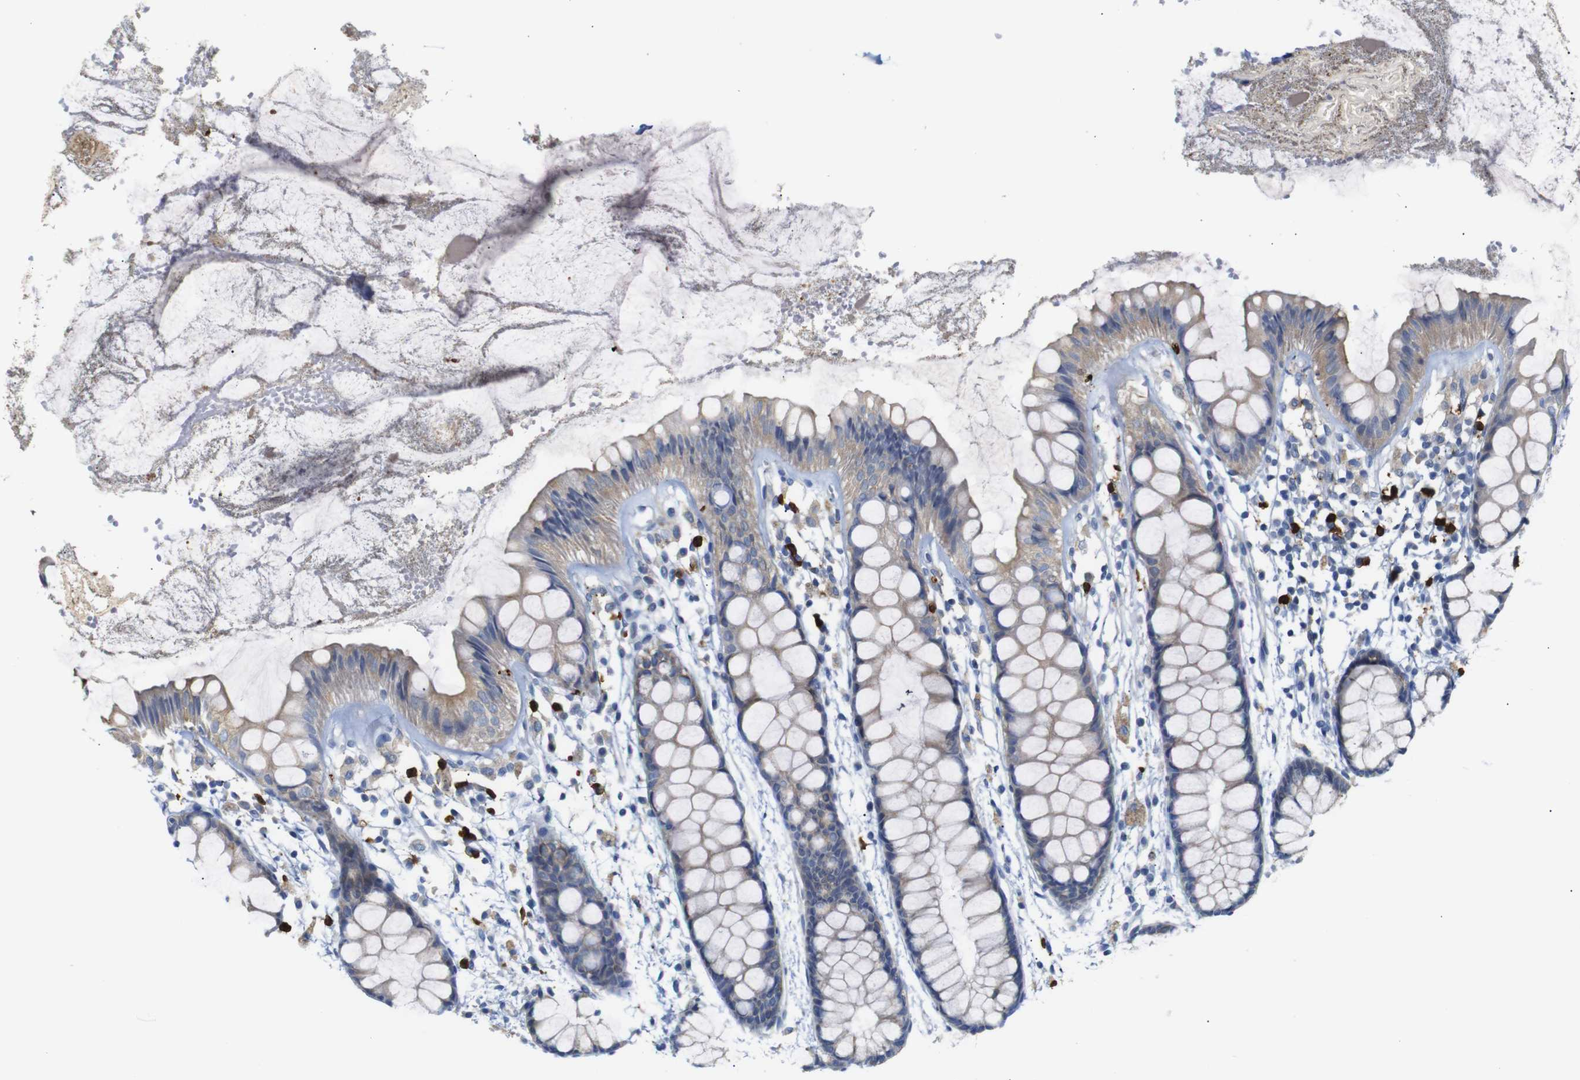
{"staining": {"intensity": "moderate", "quantity": ">75%", "location": "cytoplasmic/membranous"}, "tissue": "rectum", "cell_type": "Glandular cells", "image_type": "normal", "snomed": [{"axis": "morphology", "description": "Normal tissue, NOS"}, {"axis": "topography", "description": "Rectum"}], "caption": "Protein staining displays moderate cytoplasmic/membranous staining in about >75% of glandular cells in benign rectum.", "gene": "ALOX15", "patient": {"sex": "female", "age": 66}}